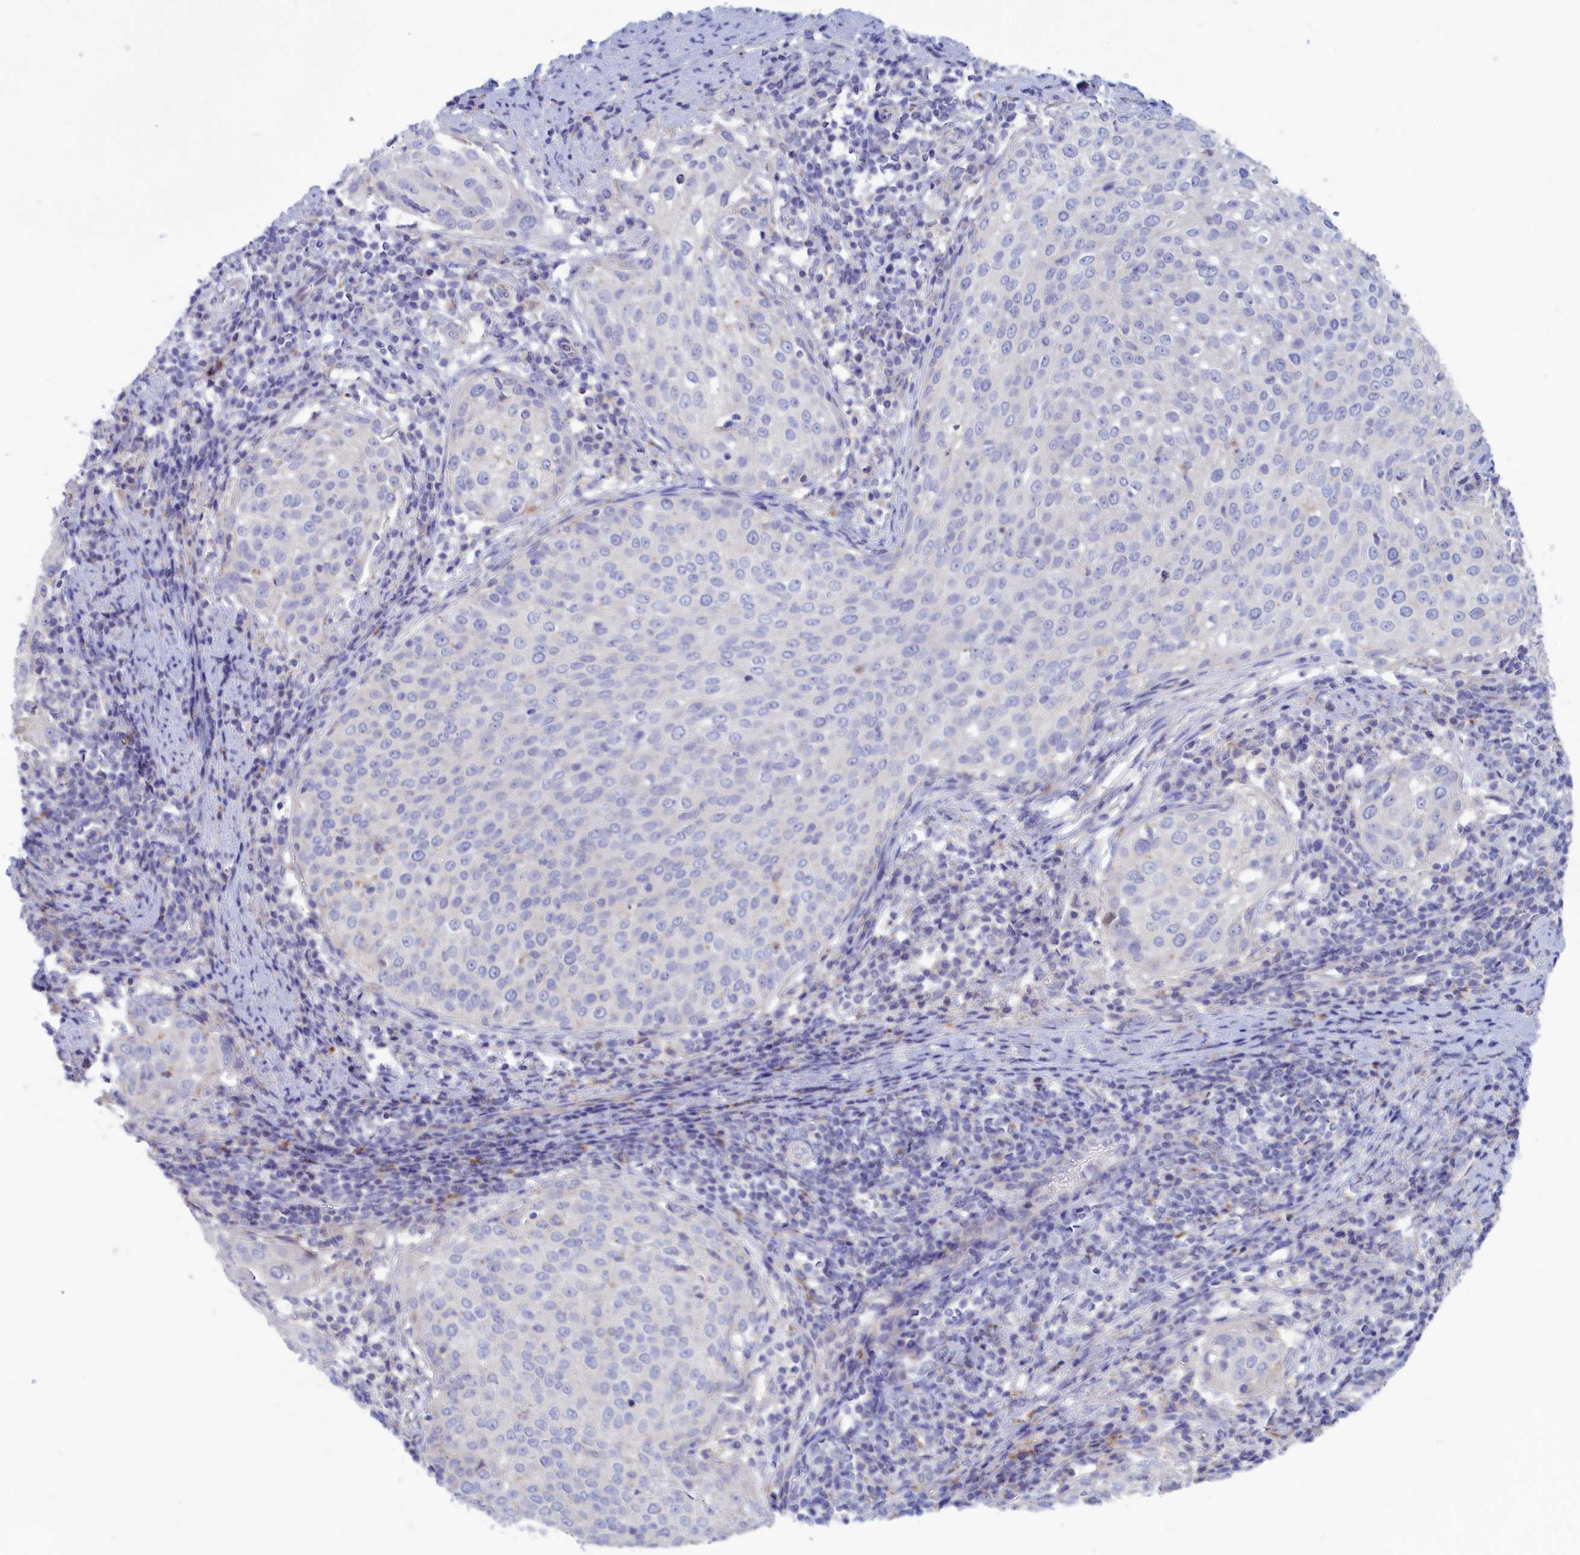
{"staining": {"intensity": "negative", "quantity": "none", "location": "none"}, "tissue": "cervical cancer", "cell_type": "Tumor cells", "image_type": "cancer", "snomed": [{"axis": "morphology", "description": "Squamous cell carcinoma, NOS"}, {"axis": "topography", "description": "Cervix"}], "caption": "This photomicrograph is of squamous cell carcinoma (cervical) stained with immunohistochemistry (IHC) to label a protein in brown with the nuclei are counter-stained blue. There is no expression in tumor cells. The staining is performed using DAB brown chromogen with nuclei counter-stained in using hematoxylin.", "gene": "WDR6", "patient": {"sex": "female", "age": 57}}